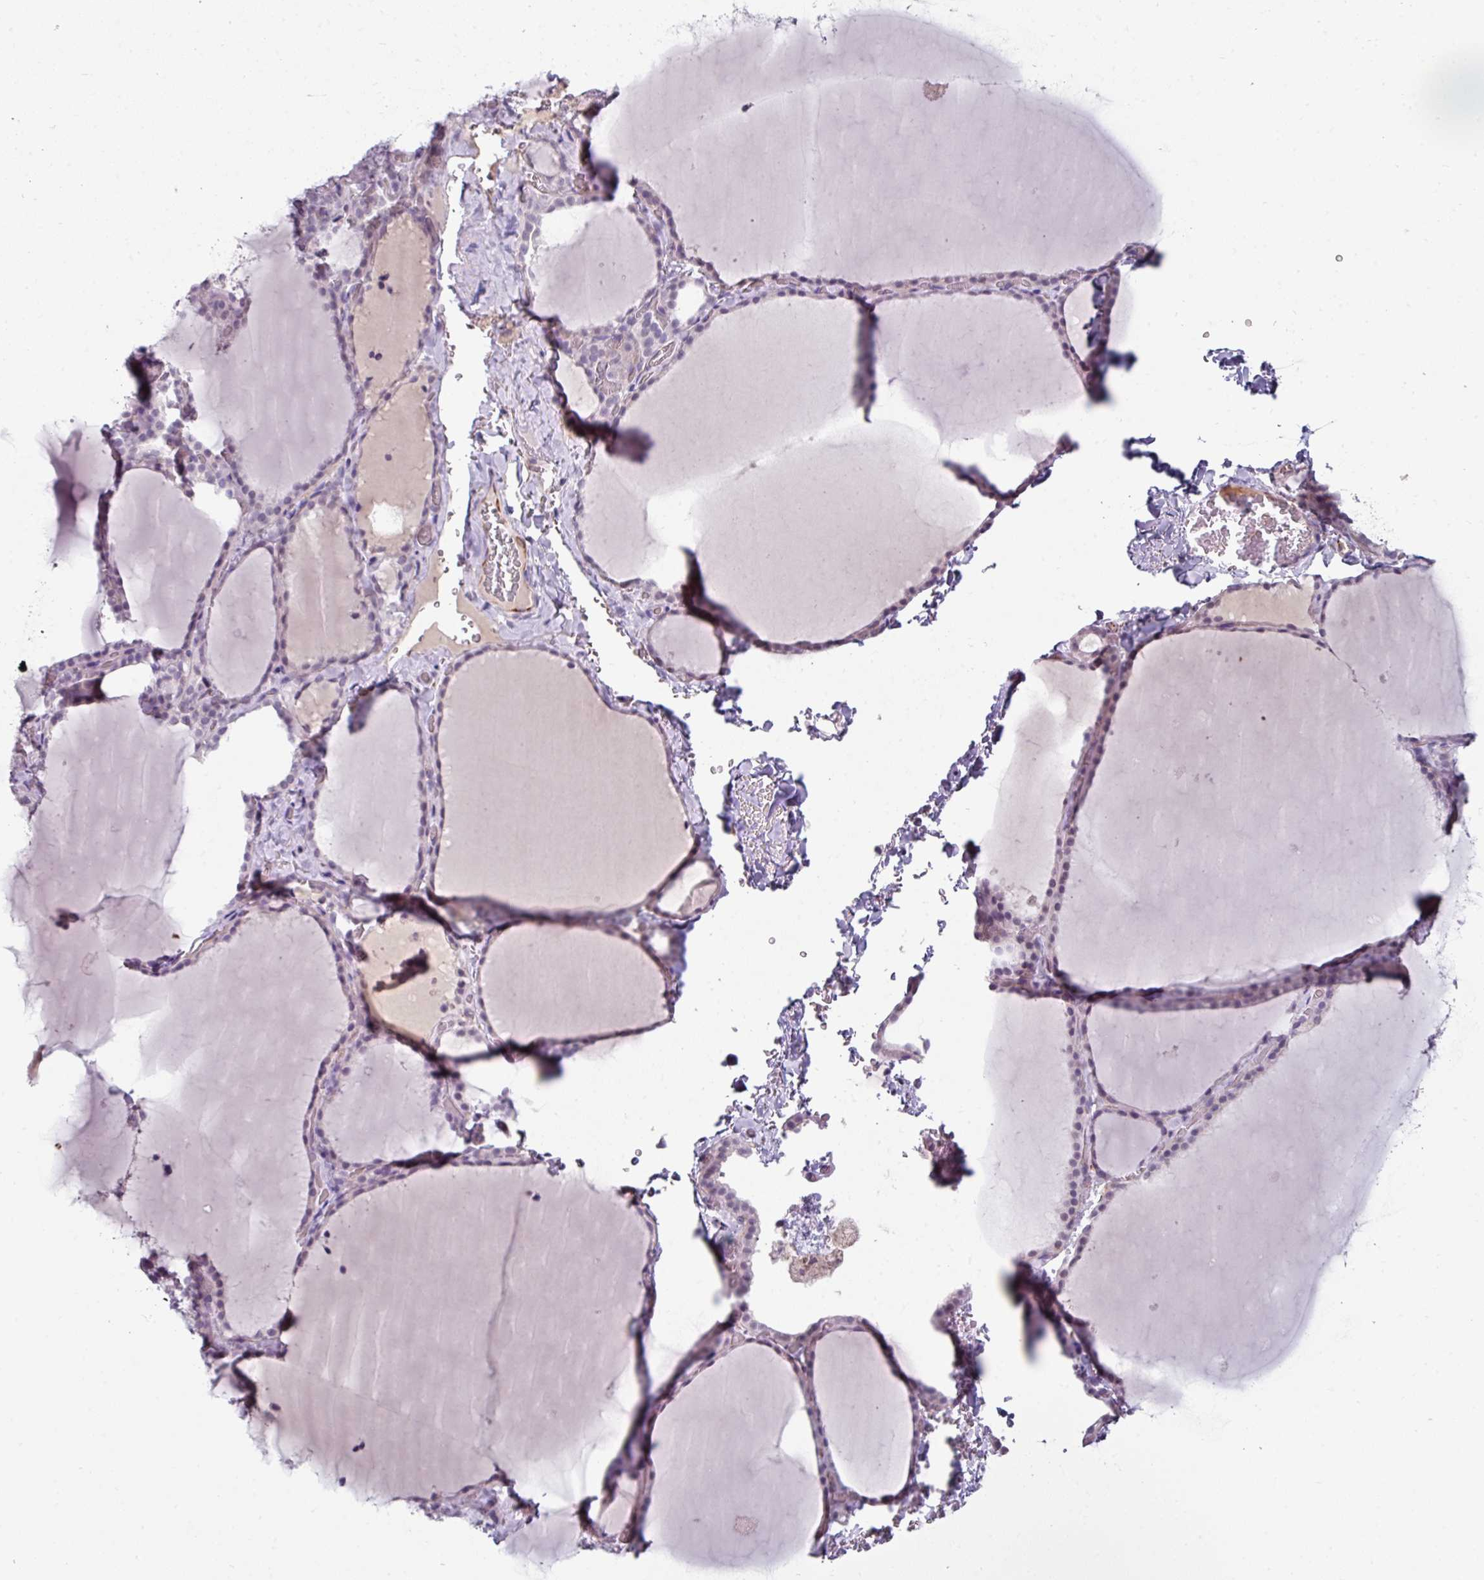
{"staining": {"intensity": "weak", "quantity": "<25%", "location": "cytoplasmic/membranous"}, "tissue": "thyroid gland", "cell_type": "Glandular cells", "image_type": "normal", "snomed": [{"axis": "morphology", "description": "Normal tissue, NOS"}, {"axis": "topography", "description": "Thyroid gland"}], "caption": "This is an immunohistochemistry micrograph of normal thyroid gland. There is no staining in glandular cells.", "gene": "EYA3", "patient": {"sex": "female", "age": 22}}